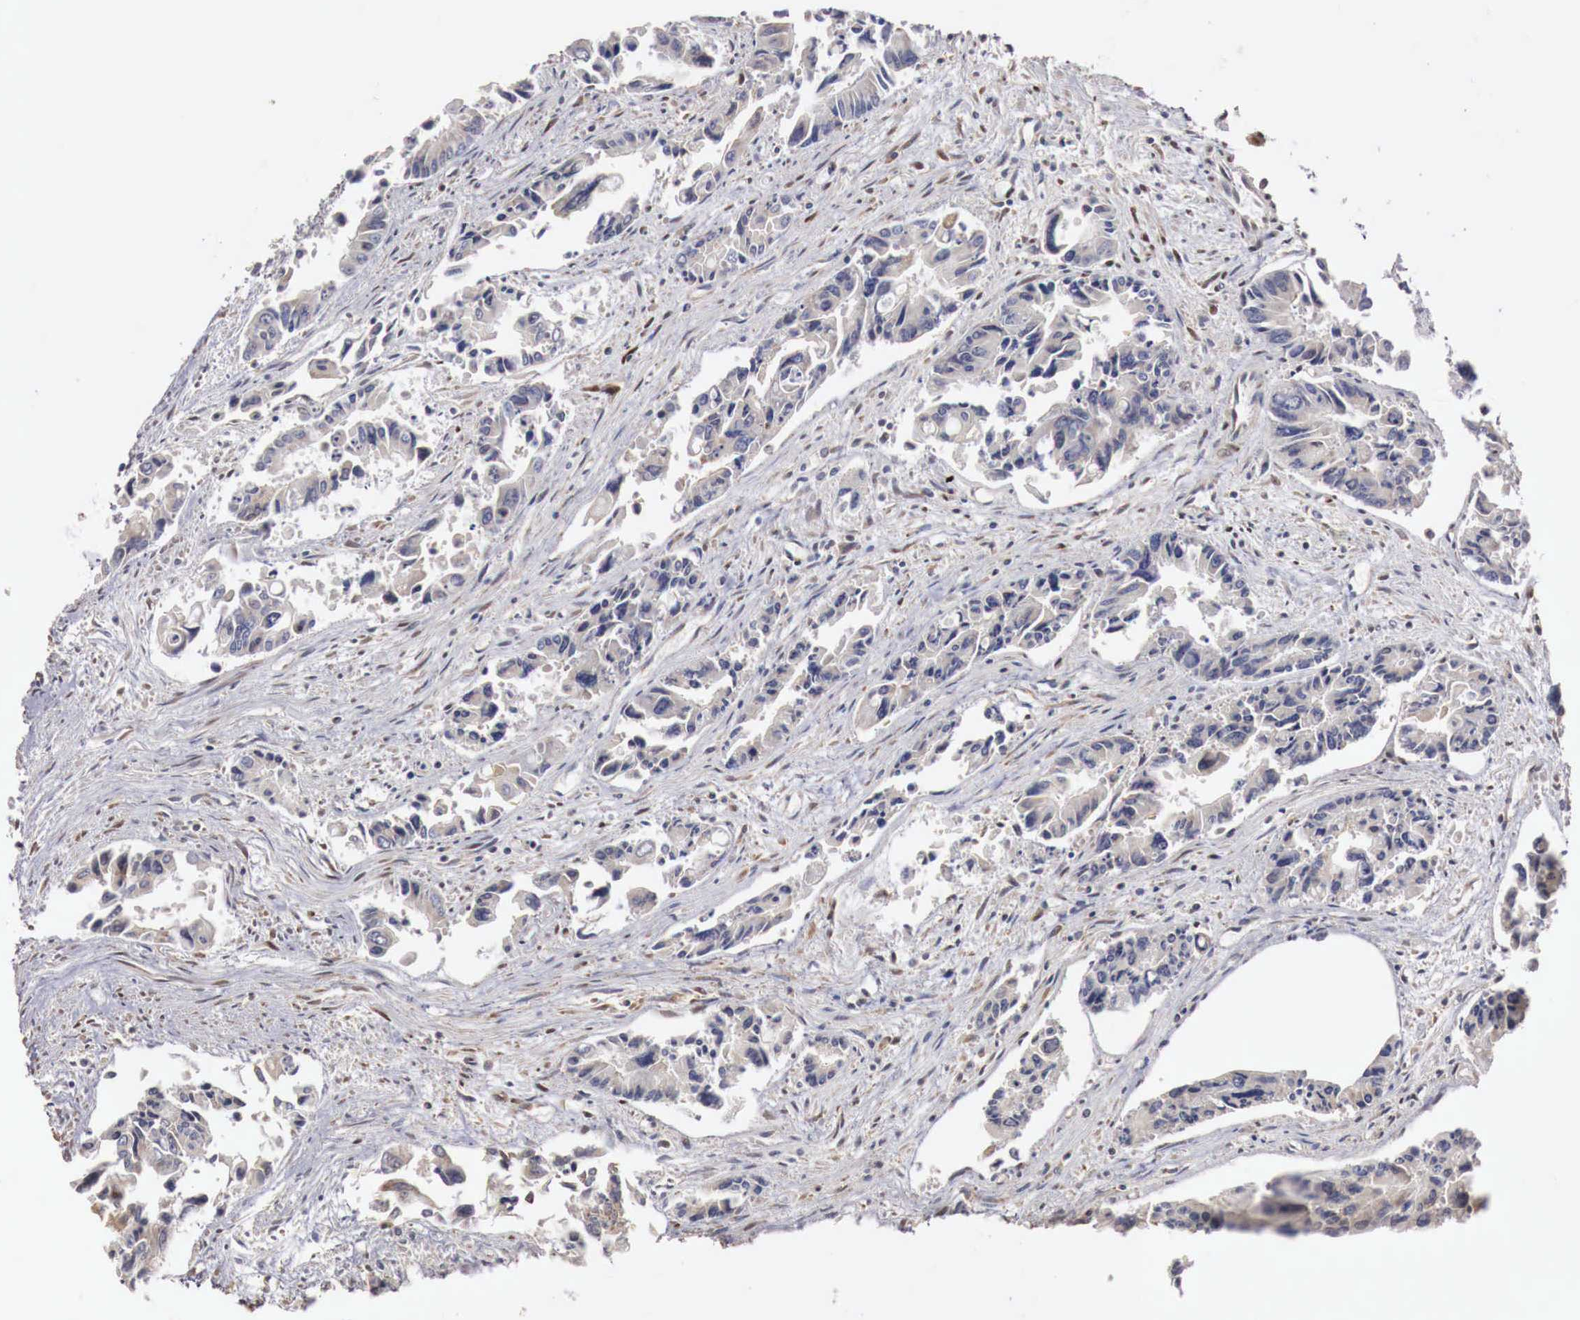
{"staining": {"intensity": "negative", "quantity": "none", "location": "none"}, "tissue": "colorectal cancer", "cell_type": "Tumor cells", "image_type": "cancer", "snomed": [{"axis": "morphology", "description": "Adenocarcinoma, NOS"}, {"axis": "topography", "description": "Rectum"}], "caption": "Tumor cells are negative for brown protein staining in colorectal cancer (adenocarcinoma).", "gene": "KHDRBS2", "patient": {"sex": "male", "age": 76}}